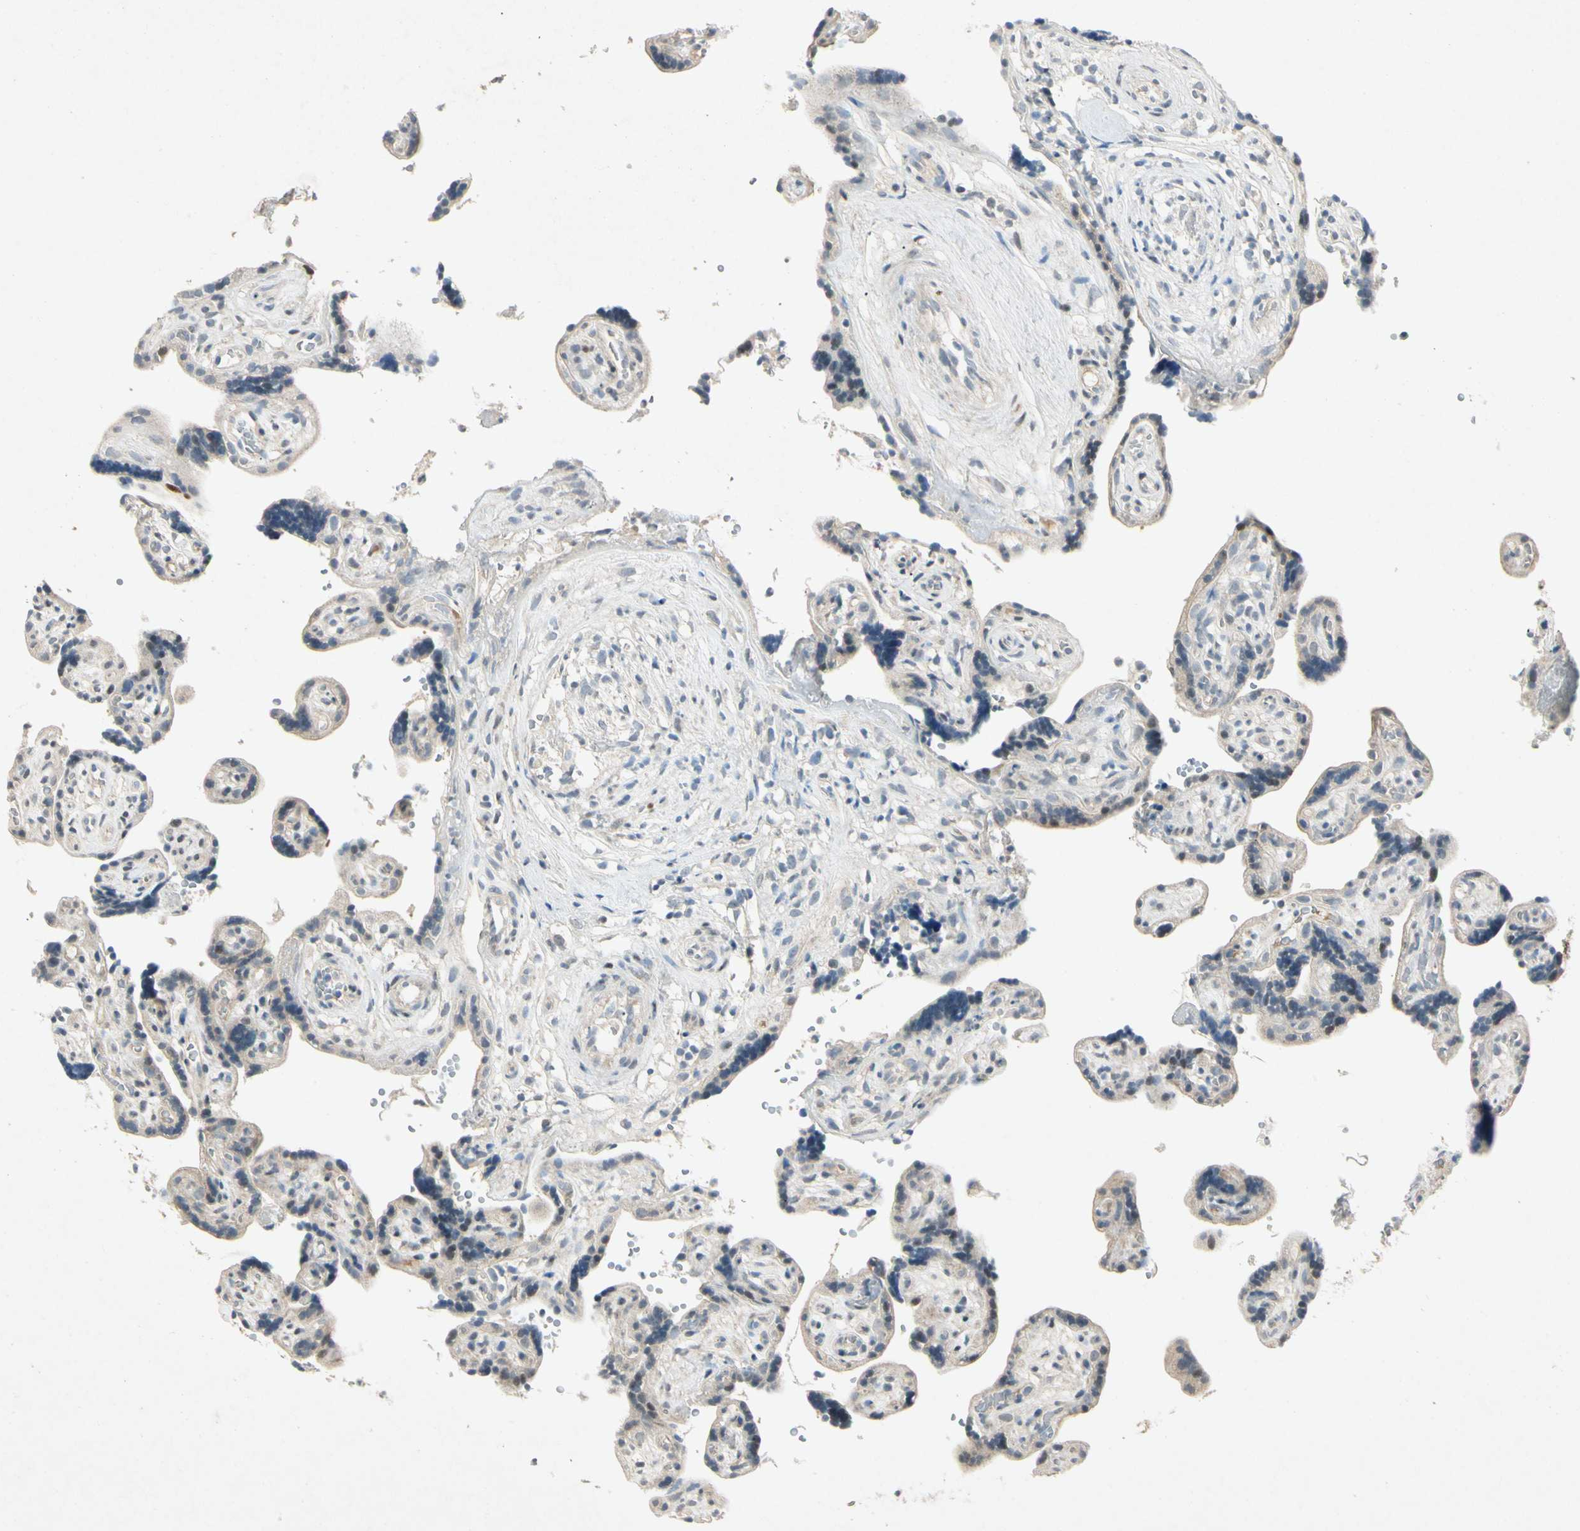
{"staining": {"intensity": "weak", "quantity": "25%-75%", "location": "cytoplasmic/membranous"}, "tissue": "placenta", "cell_type": "Trophoblastic cells", "image_type": "normal", "snomed": [{"axis": "morphology", "description": "Normal tissue, NOS"}, {"axis": "topography", "description": "Placenta"}], "caption": "Placenta stained with IHC displays weak cytoplasmic/membranous positivity in about 25%-75% of trophoblastic cells.", "gene": "HSPA1B", "patient": {"sex": "female", "age": 30}}